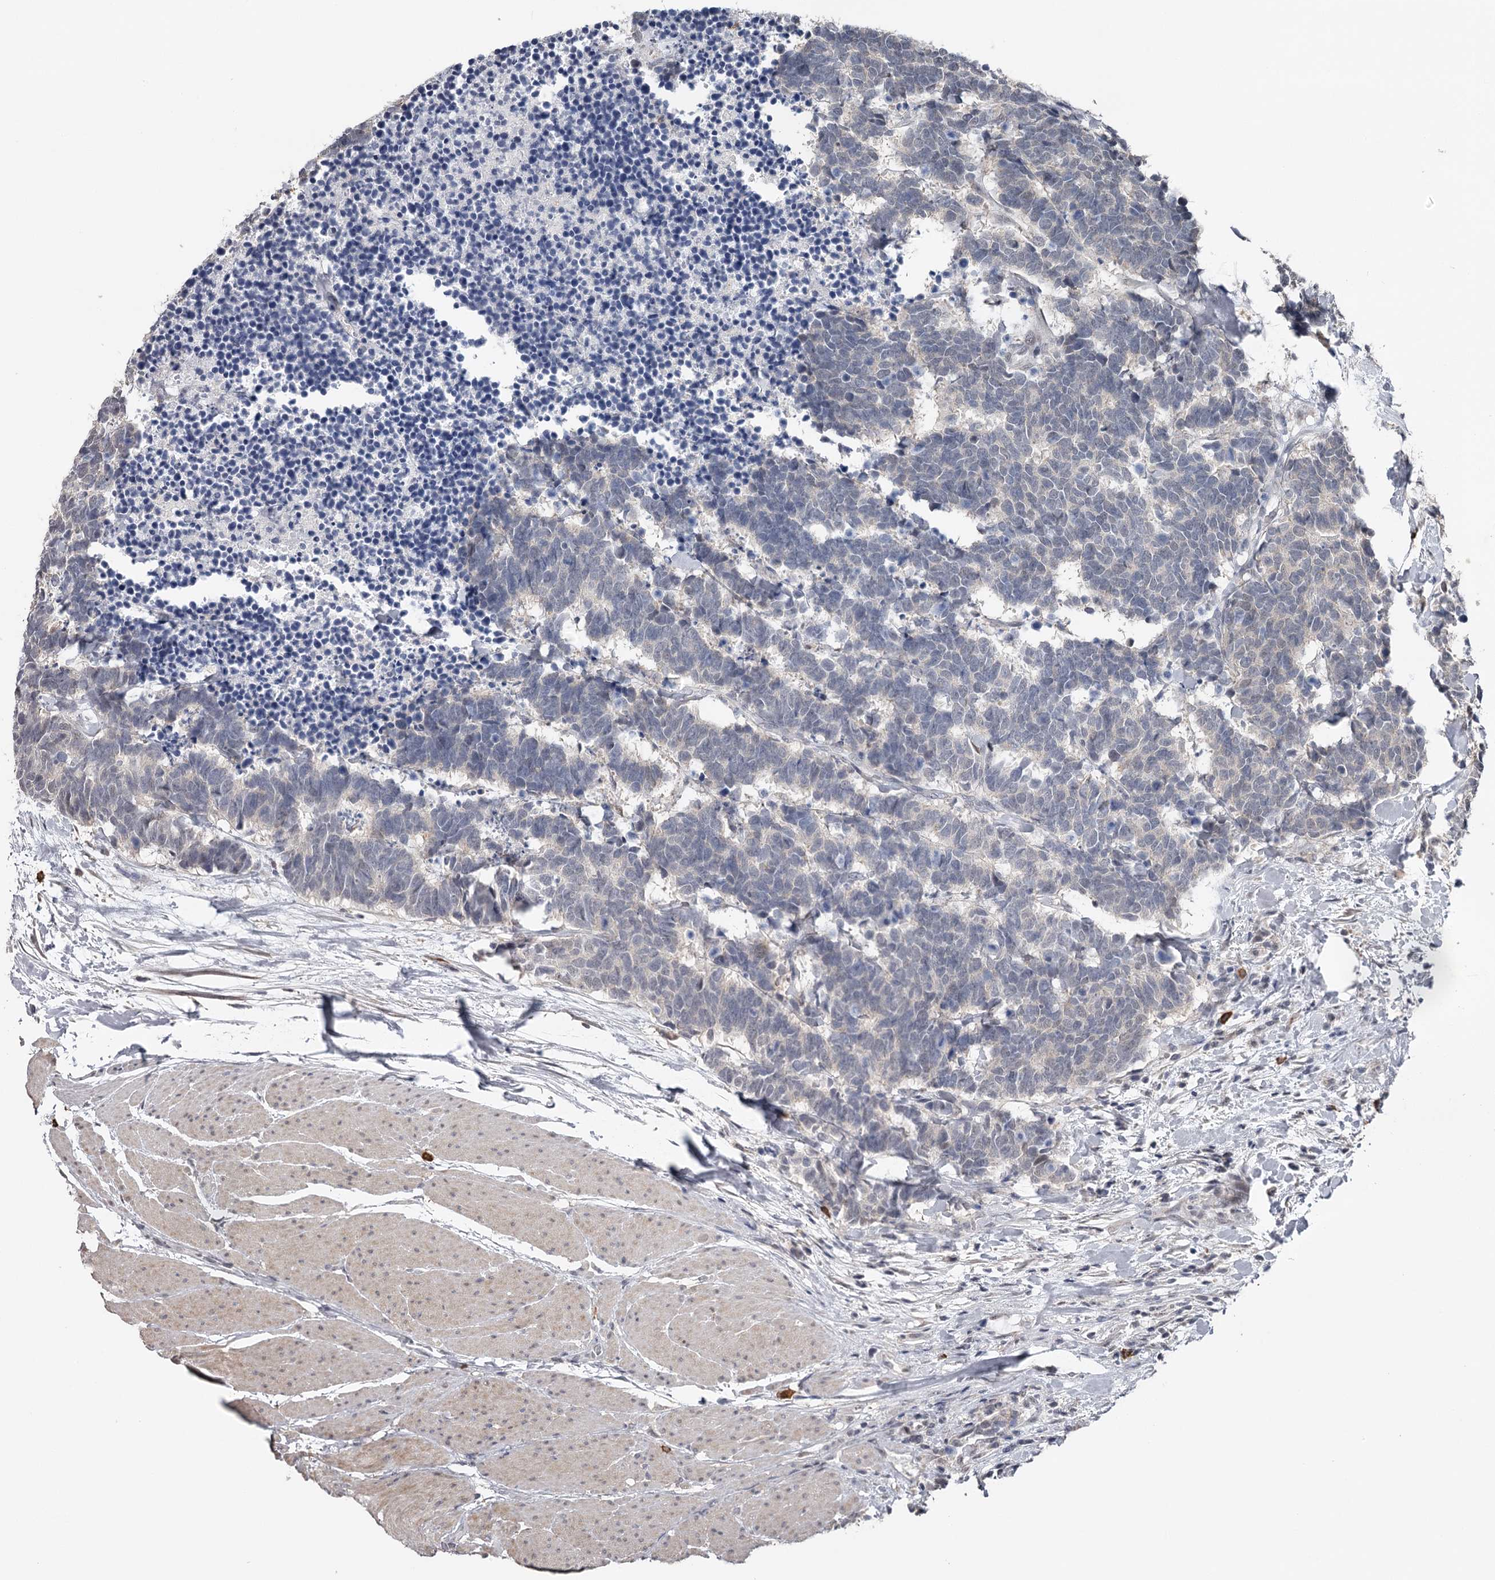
{"staining": {"intensity": "negative", "quantity": "none", "location": "none"}, "tissue": "carcinoid", "cell_type": "Tumor cells", "image_type": "cancer", "snomed": [{"axis": "morphology", "description": "Carcinoma, NOS"}, {"axis": "morphology", "description": "Carcinoid, malignant, NOS"}, {"axis": "topography", "description": "Urinary bladder"}], "caption": "Immunohistochemical staining of carcinoid demonstrates no significant expression in tumor cells. Brightfield microscopy of immunohistochemistry (IHC) stained with DAB (brown) and hematoxylin (blue), captured at high magnification.", "gene": "GTSF1", "patient": {"sex": "male", "age": 57}}